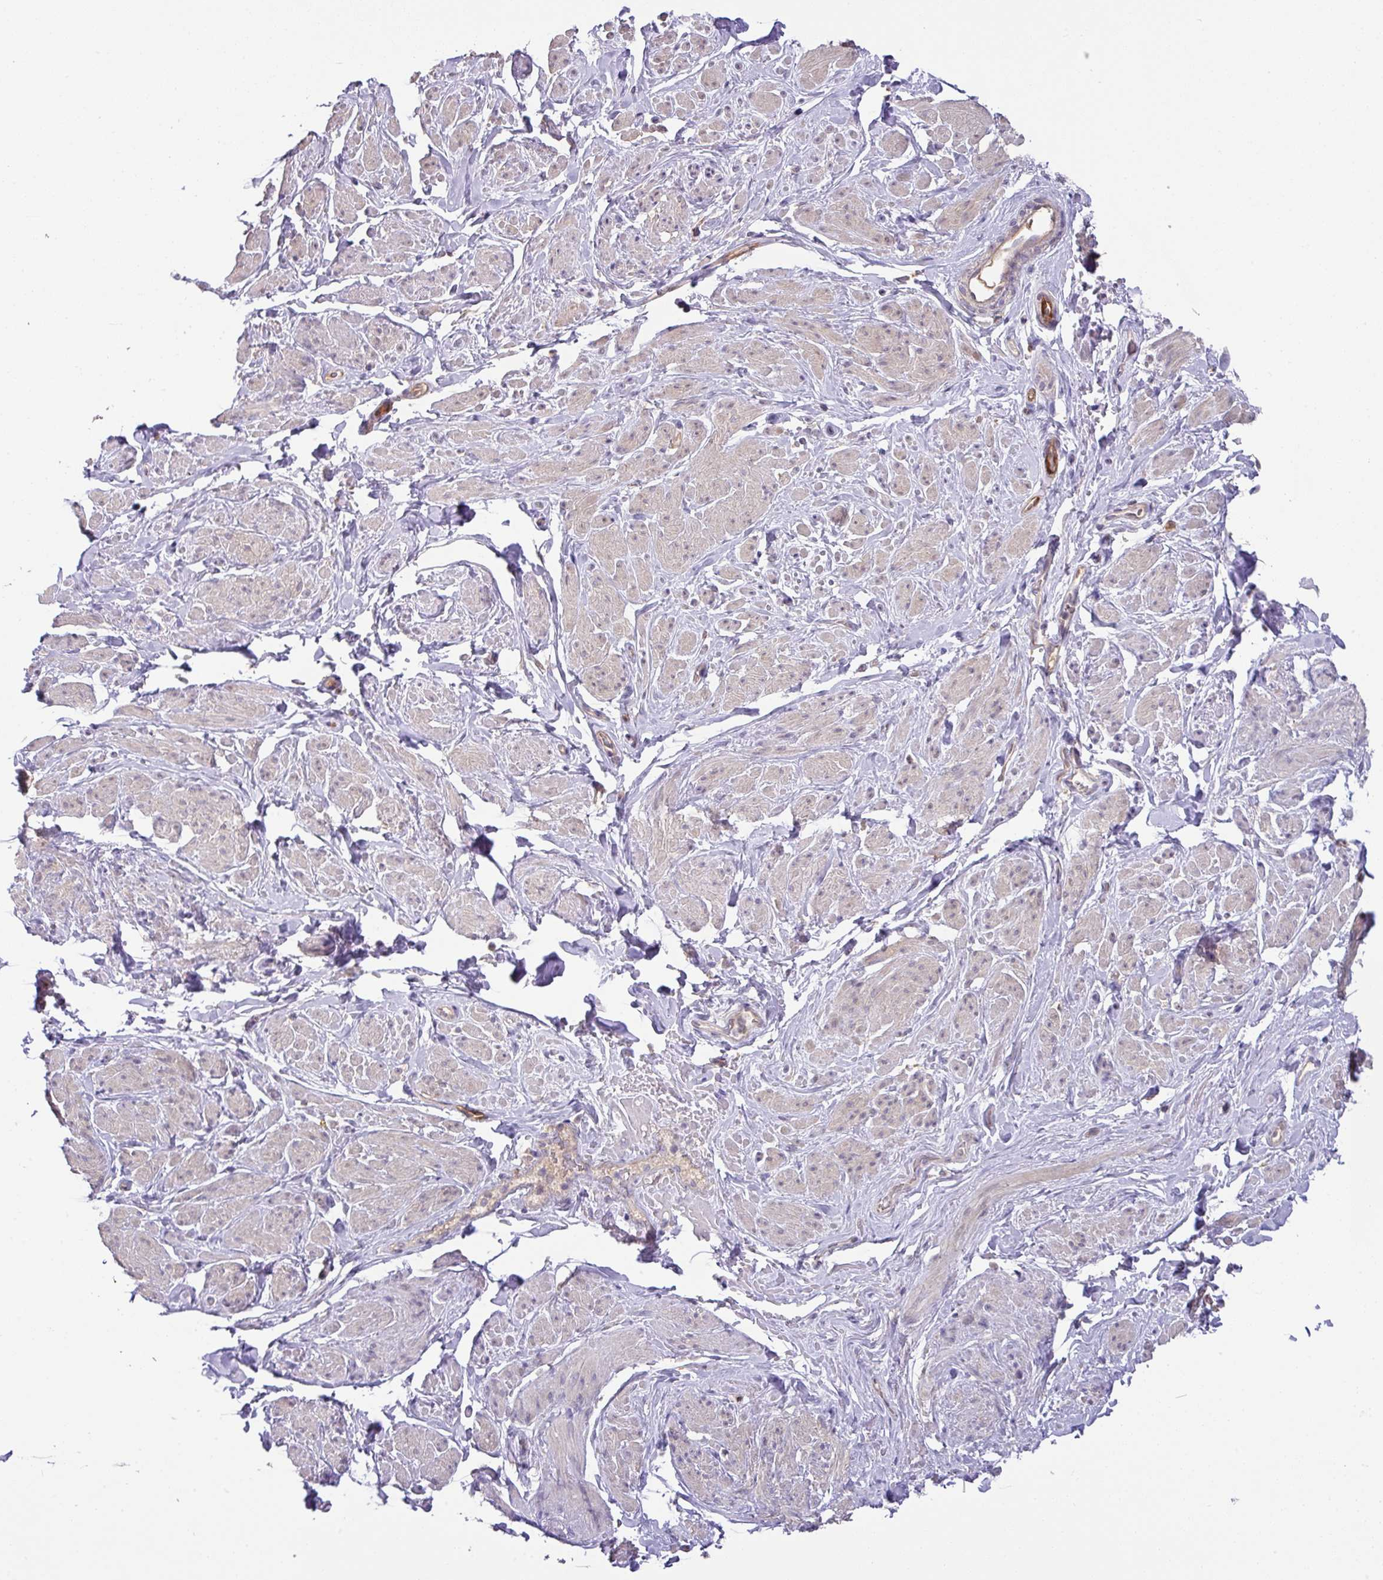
{"staining": {"intensity": "negative", "quantity": "none", "location": "none"}, "tissue": "smooth muscle", "cell_type": "Smooth muscle cells", "image_type": "normal", "snomed": [{"axis": "morphology", "description": "Normal tissue, NOS"}, {"axis": "topography", "description": "Smooth muscle"}, {"axis": "topography", "description": "Peripheral nerve tissue"}], "caption": "Smooth muscle cells show no significant staining in benign smooth muscle. Brightfield microscopy of immunohistochemistry stained with DAB (brown) and hematoxylin (blue), captured at high magnification.", "gene": "GCNT7", "patient": {"sex": "male", "age": 69}}